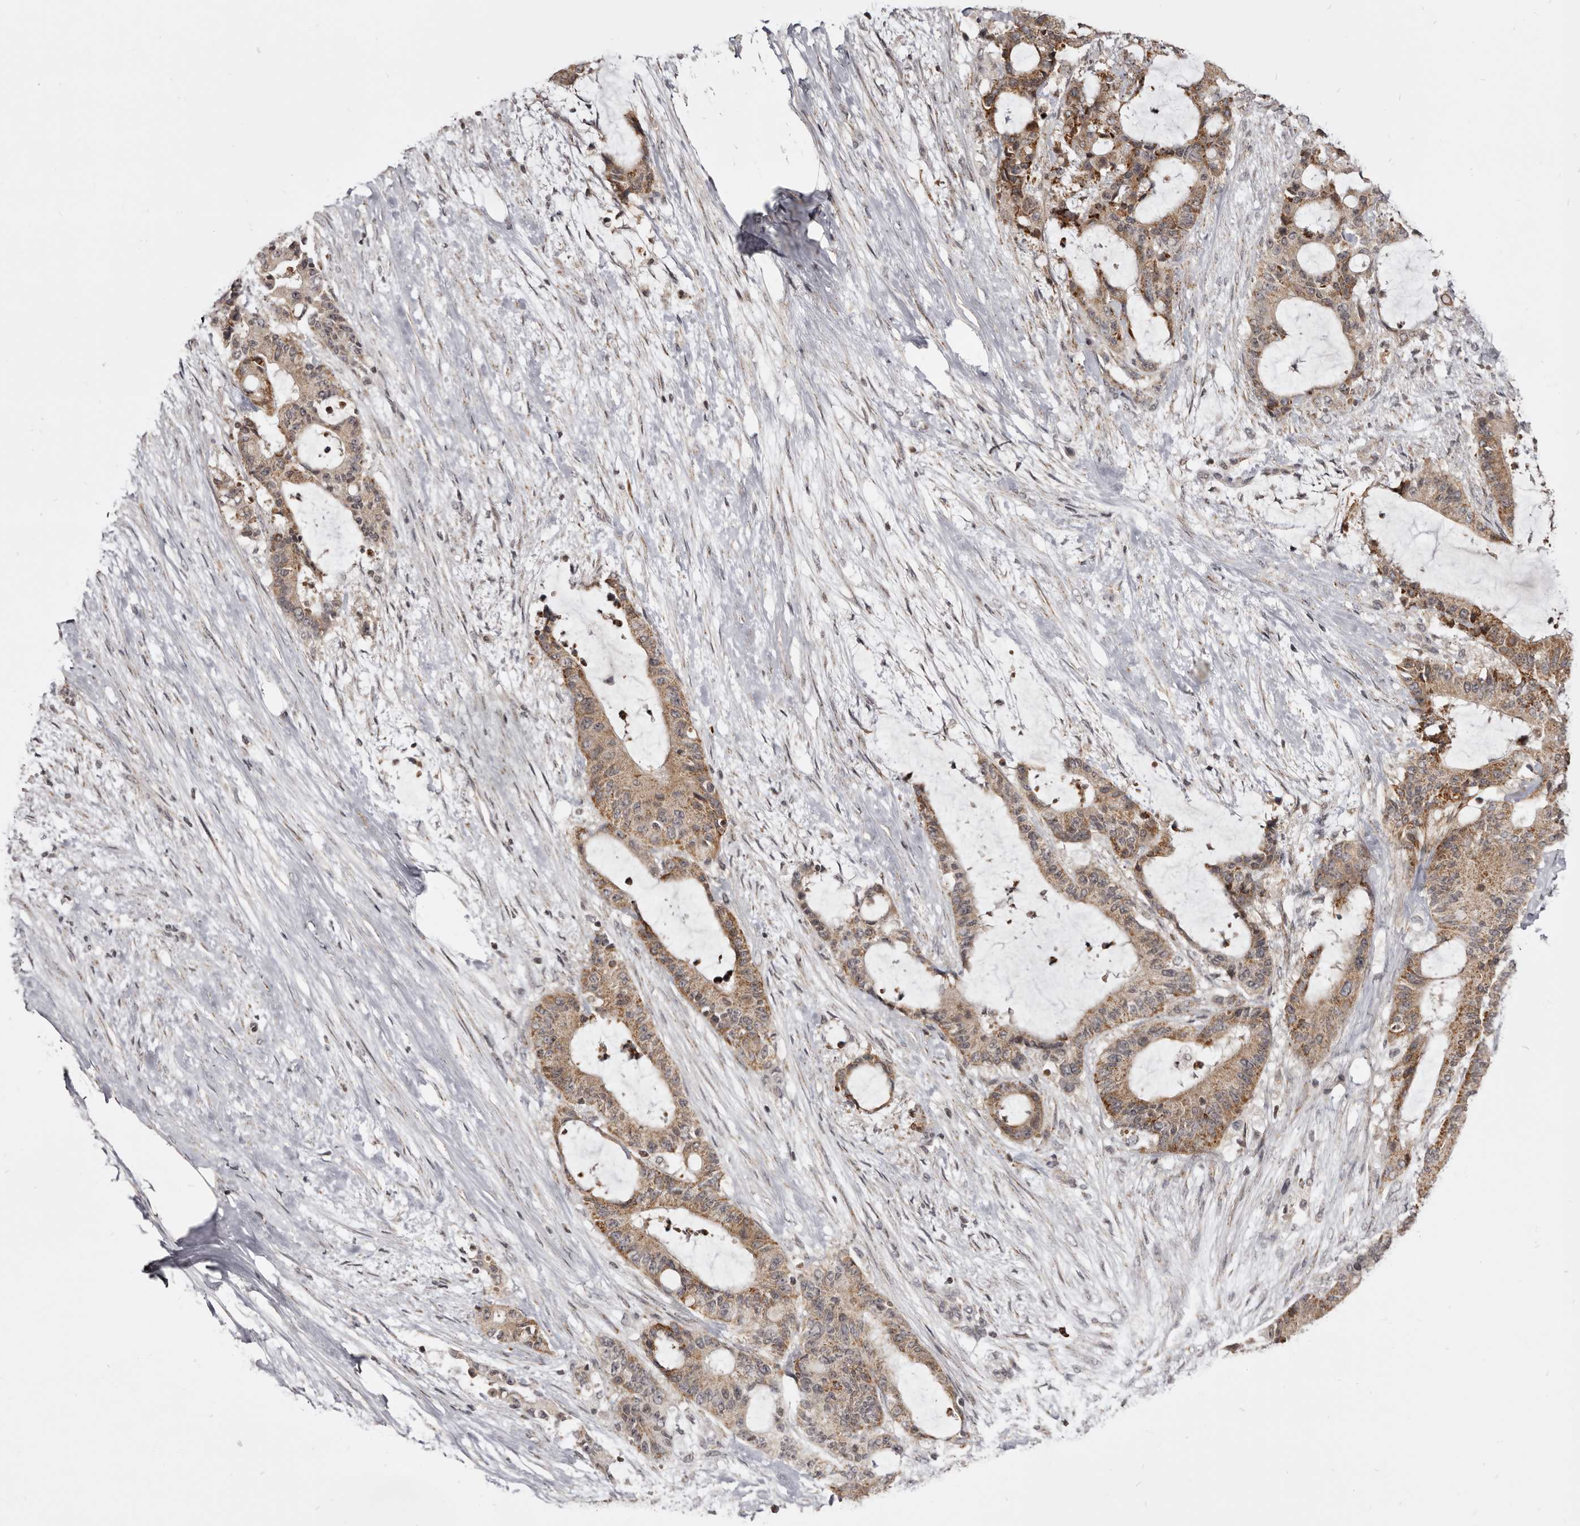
{"staining": {"intensity": "moderate", "quantity": ">75%", "location": "cytoplasmic/membranous"}, "tissue": "liver cancer", "cell_type": "Tumor cells", "image_type": "cancer", "snomed": [{"axis": "morphology", "description": "Normal tissue, NOS"}, {"axis": "morphology", "description": "Cholangiocarcinoma"}, {"axis": "topography", "description": "Liver"}, {"axis": "topography", "description": "Peripheral nerve tissue"}], "caption": "This is a photomicrograph of immunohistochemistry (IHC) staining of liver cancer, which shows moderate positivity in the cytoplasmic/membranous of tumor cells.", "gene": "THUMPD1", "patient": {"sex": "female", "age": 73}}